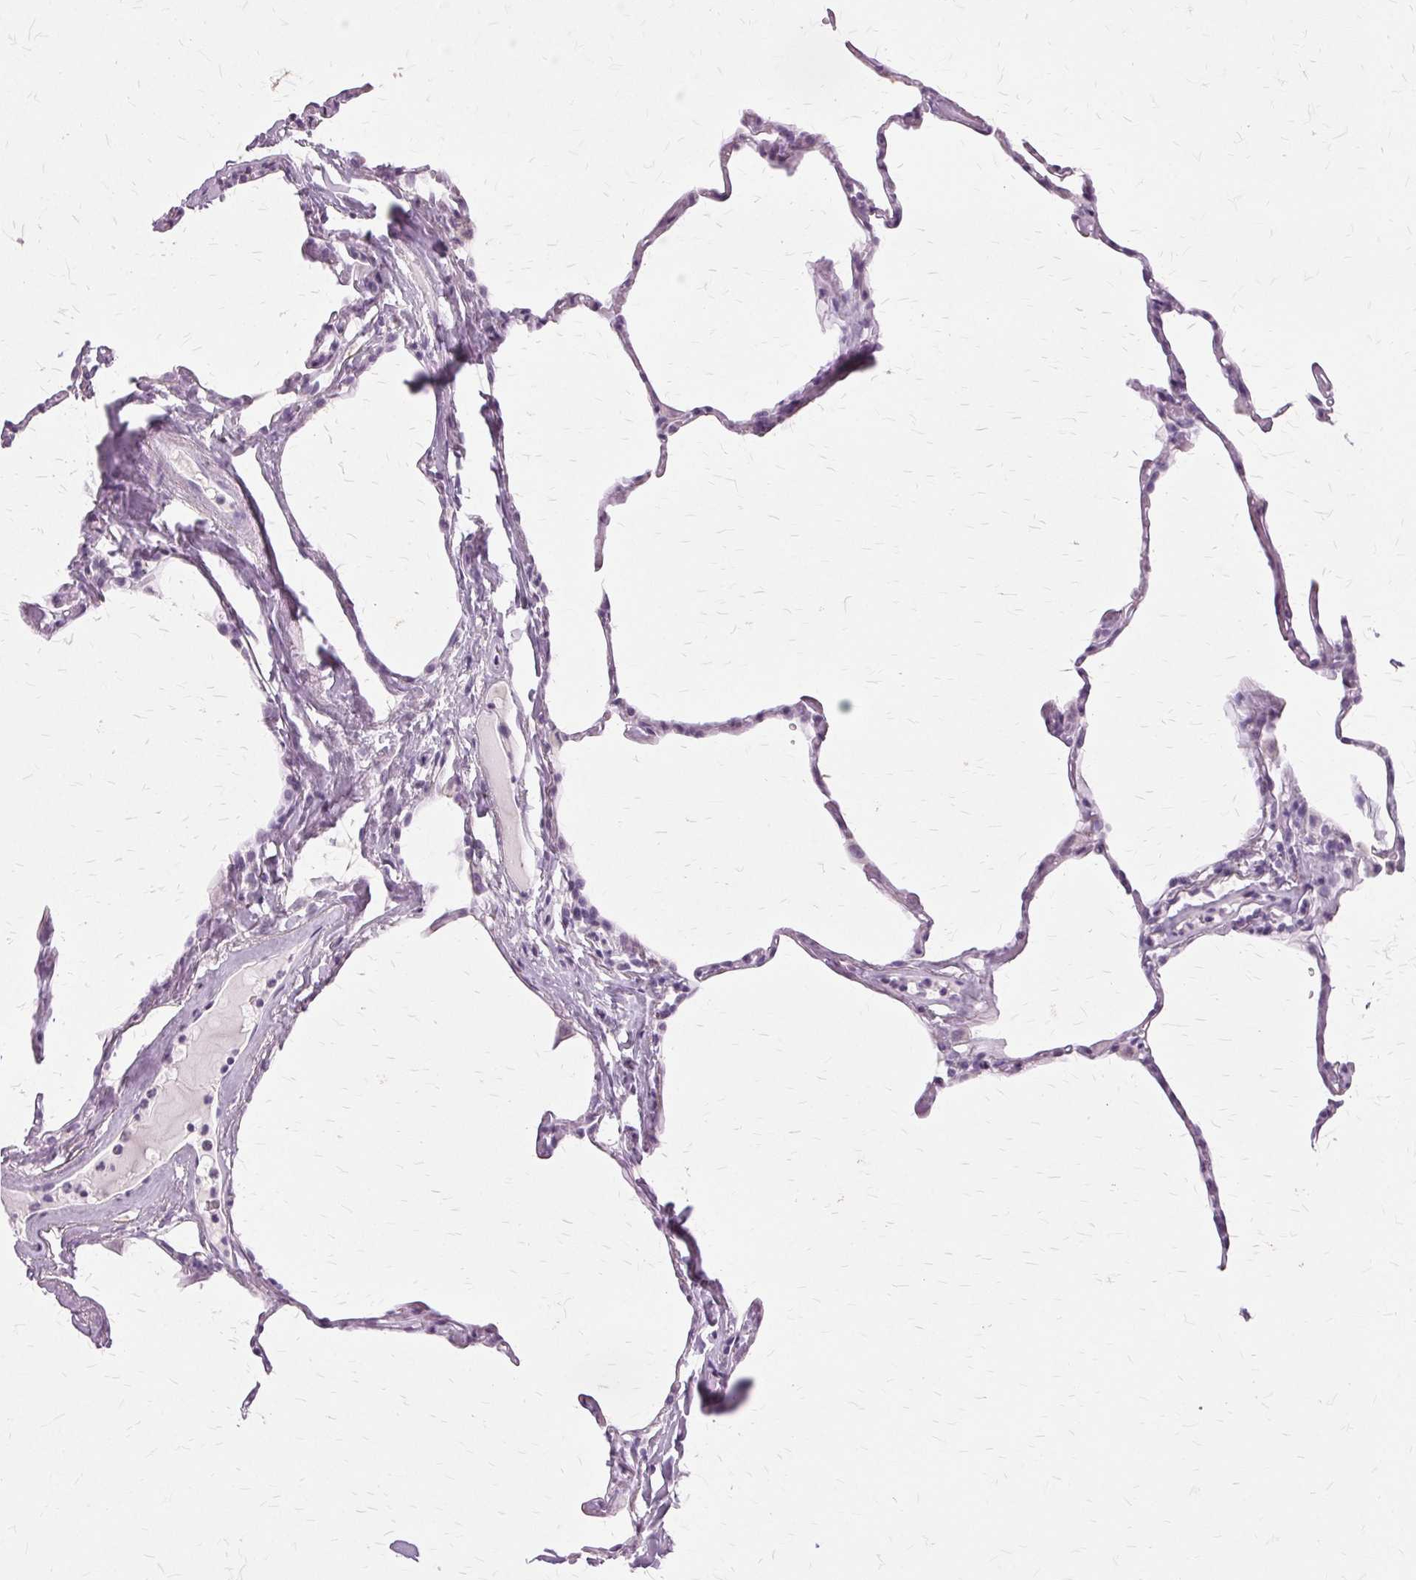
{"staining": {"intensity": "negative", "quantity": "none", "location": "none"}, "tissue": "lung", "cell_type": "Alveolar cells", "image_type": "normal", "snomed": [{"axis": "morphology", "description": "Normal tissue, NOS"}, {"axis": "topography", "description": "Lung"}], "caption": "A high-resolution image shows immunohistochemistry (IHC) staining of unremarkable lung, which shows no significant staining in alveolar cells. (Immunohistochemistry (ihc), brightfield microscopy, high magnification).", "gene": "SLC45A3", "patient": {"sex": "male", "age": 65}}